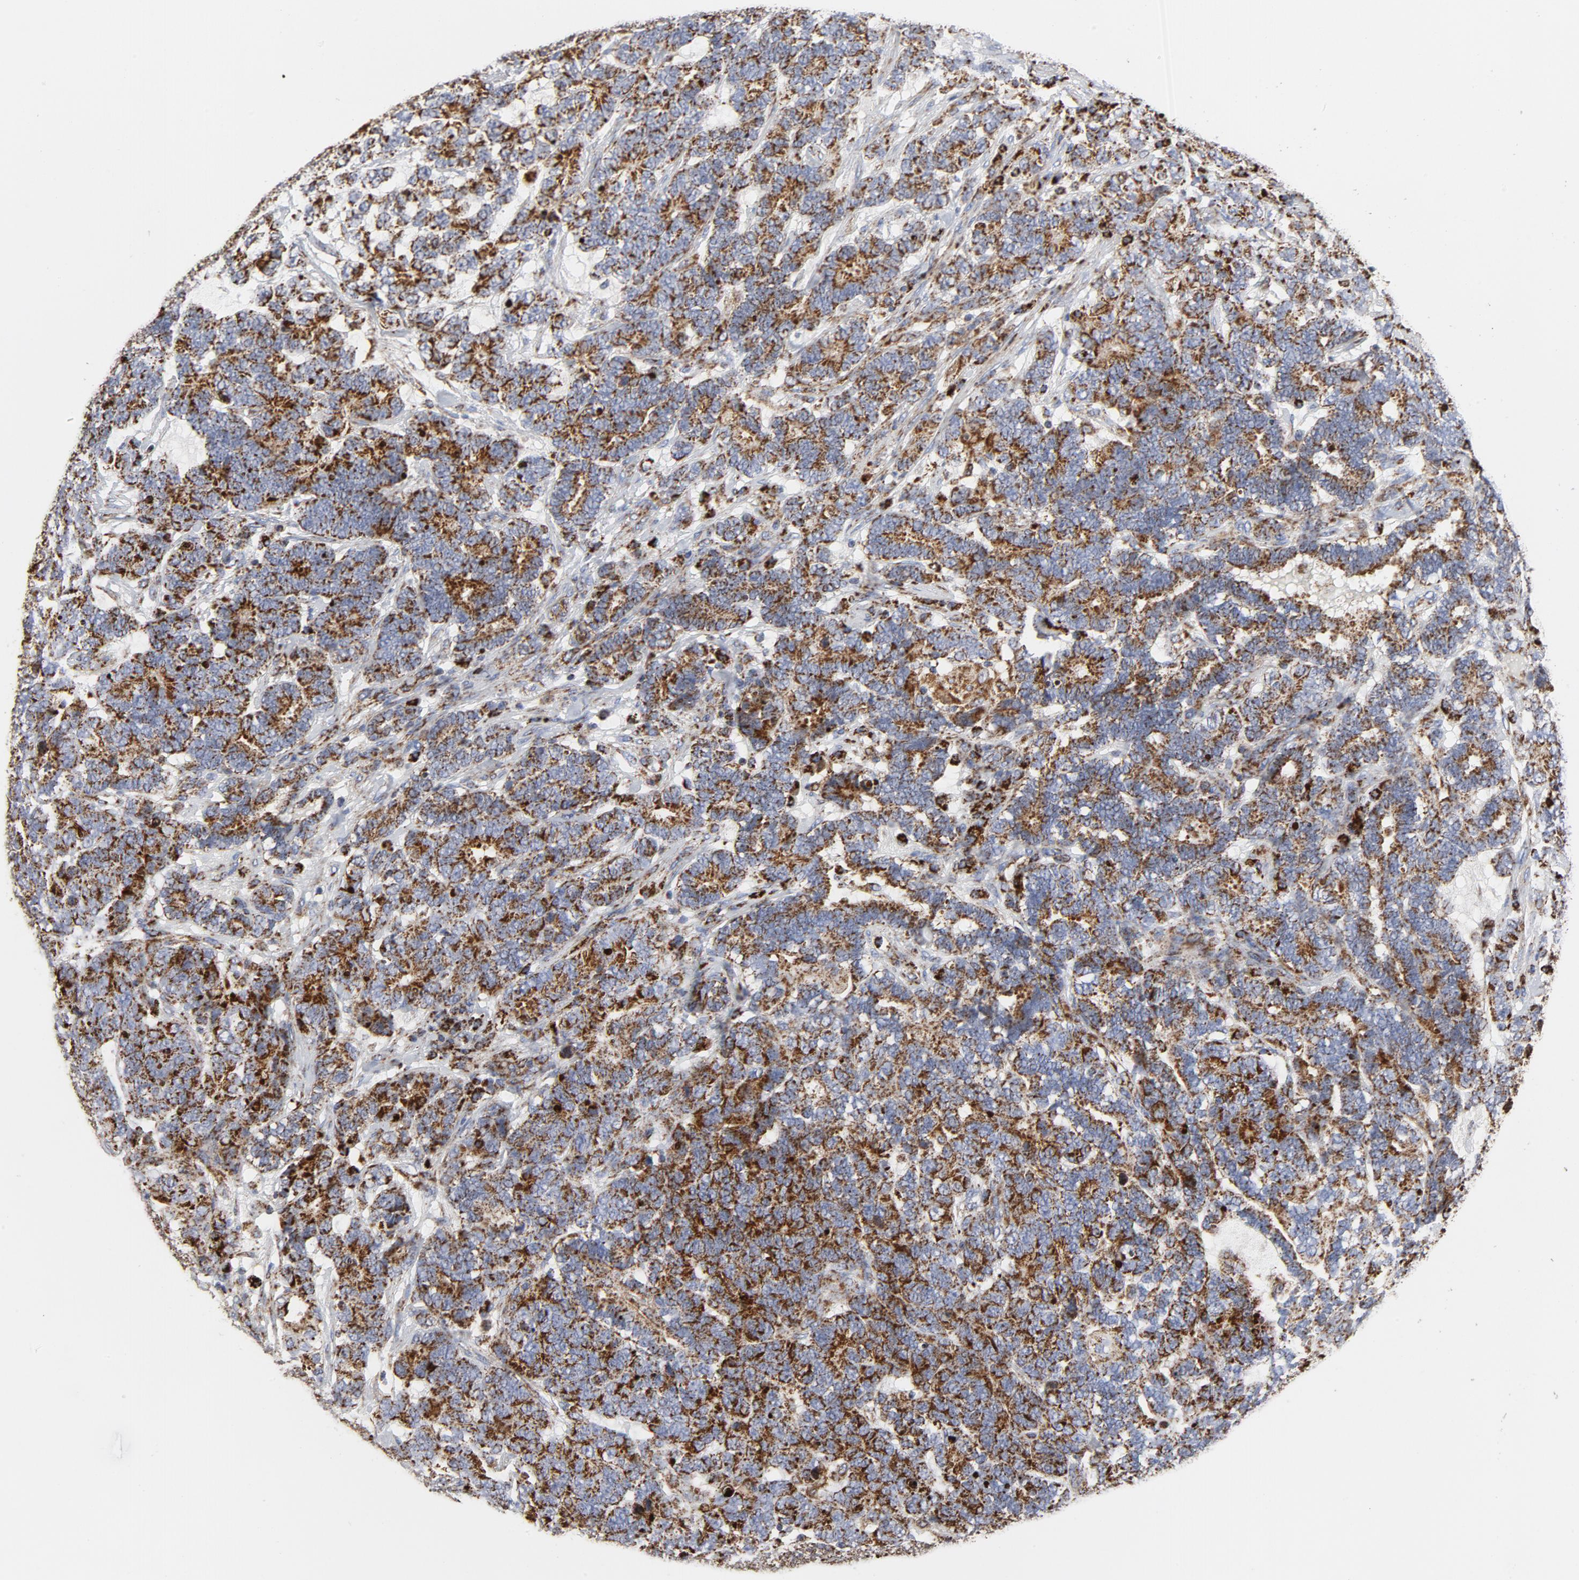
{"staining": {"intensity": "strong", "quantity": ">75%", "location": "cytoplasmic/membranous"}, "tissue": "testis cancer", "cell_type": "Tumor cells", "image_type": "cancer", "snomed": [{"axis": "morphology", "description": "Carcinoma, Embryonal, NOS"}, {"axis": "topography", "description": "Testis"}], "caption": "Protein staining of testis embryonal carcinoma tissue displays strong cytoplasmic/membranous expression in about >75% of tumor cells.", "gene": "CYCS", "patient": {"sex": "male", "age": 26}}